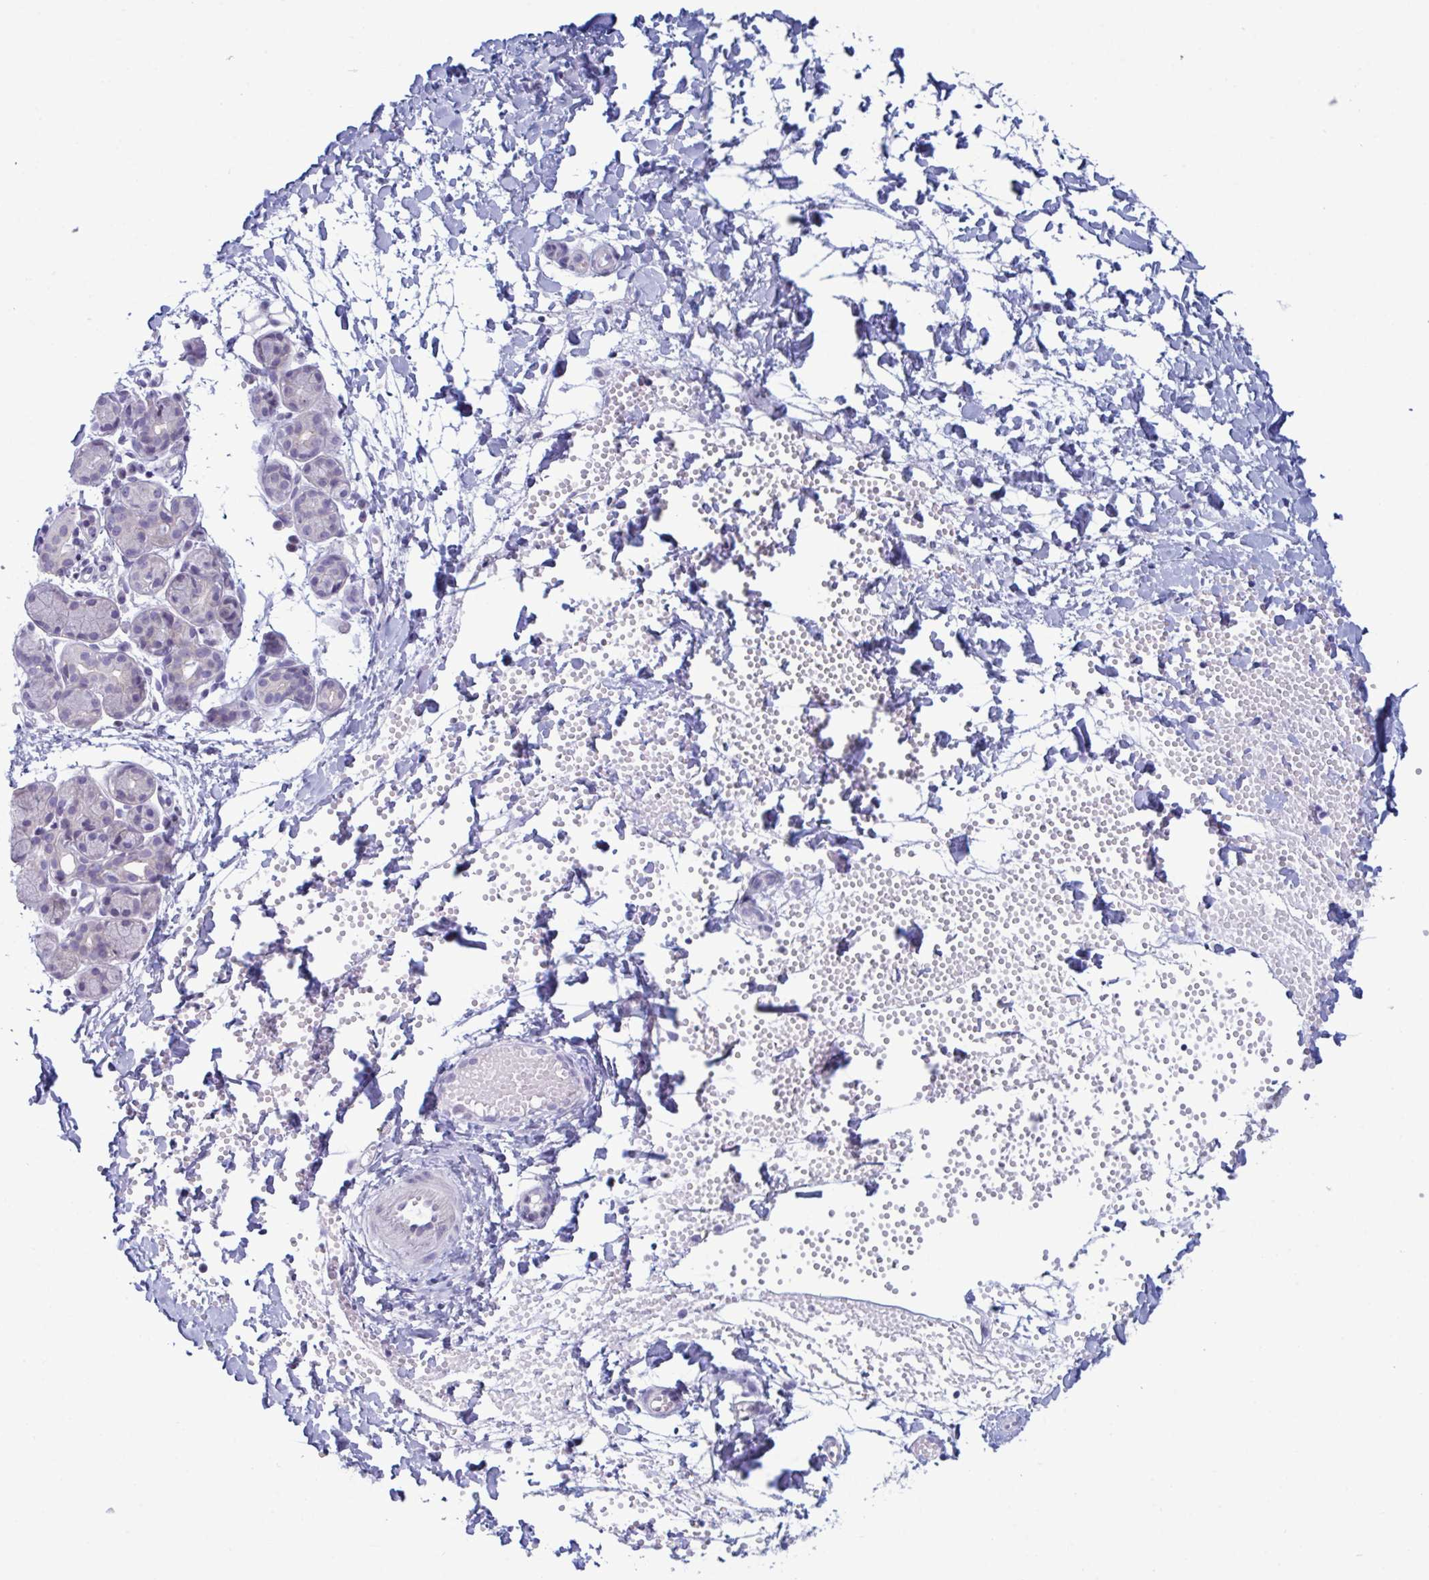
{"staining": {"intensity": "negative", "quantity": "none", "location": "none"}, "tissue": "salivary gland", "cell_type": "Glandular cells", "image_type": "normal", "snomed": [{"axis": "morphology", "description": "Normal tissue, NOS"}, {"axis": "morphology", "description": "Inflammation, NOS"}, {"axis": "topography", "description": "Lymph node"}, {"axis": "topography", "description": "Salivary gland"}], "caption": "A high-resolution photomicrograph shows immunohistochemistry staining of unremarkable salivary gland, which exhibits no significant staining in glandular cells.", "gene": "NAA30", "patient": {"sex": "male", "age": 3}}